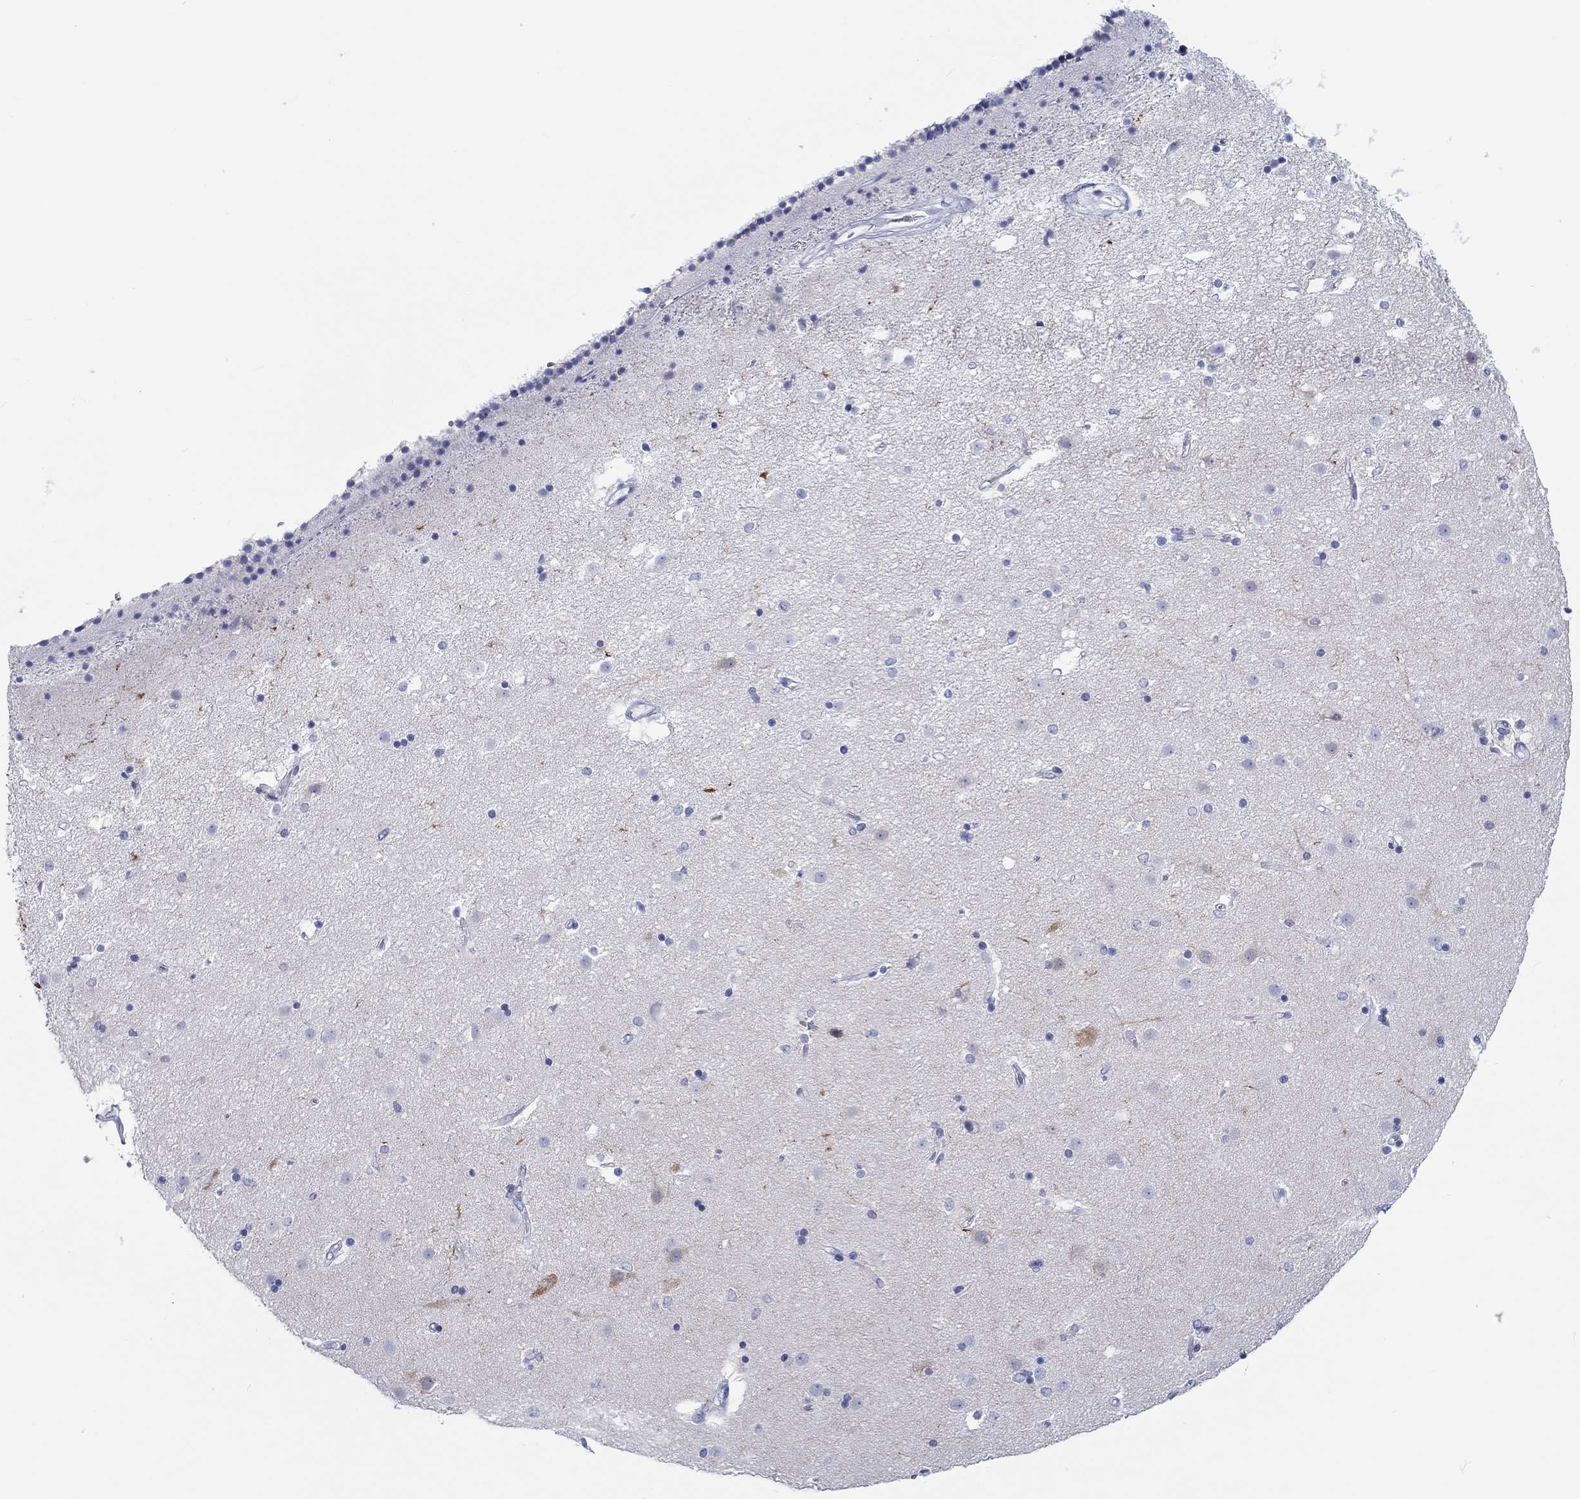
{"staining": {"intensity": "moderate", "quantity": "<25%", "location": "cytoplasmic/membranous"}, "tissue": "caudate", "cell_type": "Glial cells", "image_type": "normal", "snomed": [{"axis": "morphology", "description": "Normal tissue, NOS"}, {"axis": "topography", "description": "Lateral ventricle wall"}], "caption": "Brown immunohistochemical staining in unremarkable caudate reveals moderate cytoplasmic/membranous expression in approximately <25% of glial cells. Using DAB (3,3'-diaminobenzidine) (brown) and hematoxylin (blue) stains, captured at high magnification using brightfield microscopy.", "gene": "H1", "patient": {"sex": "female", "age": 71}}